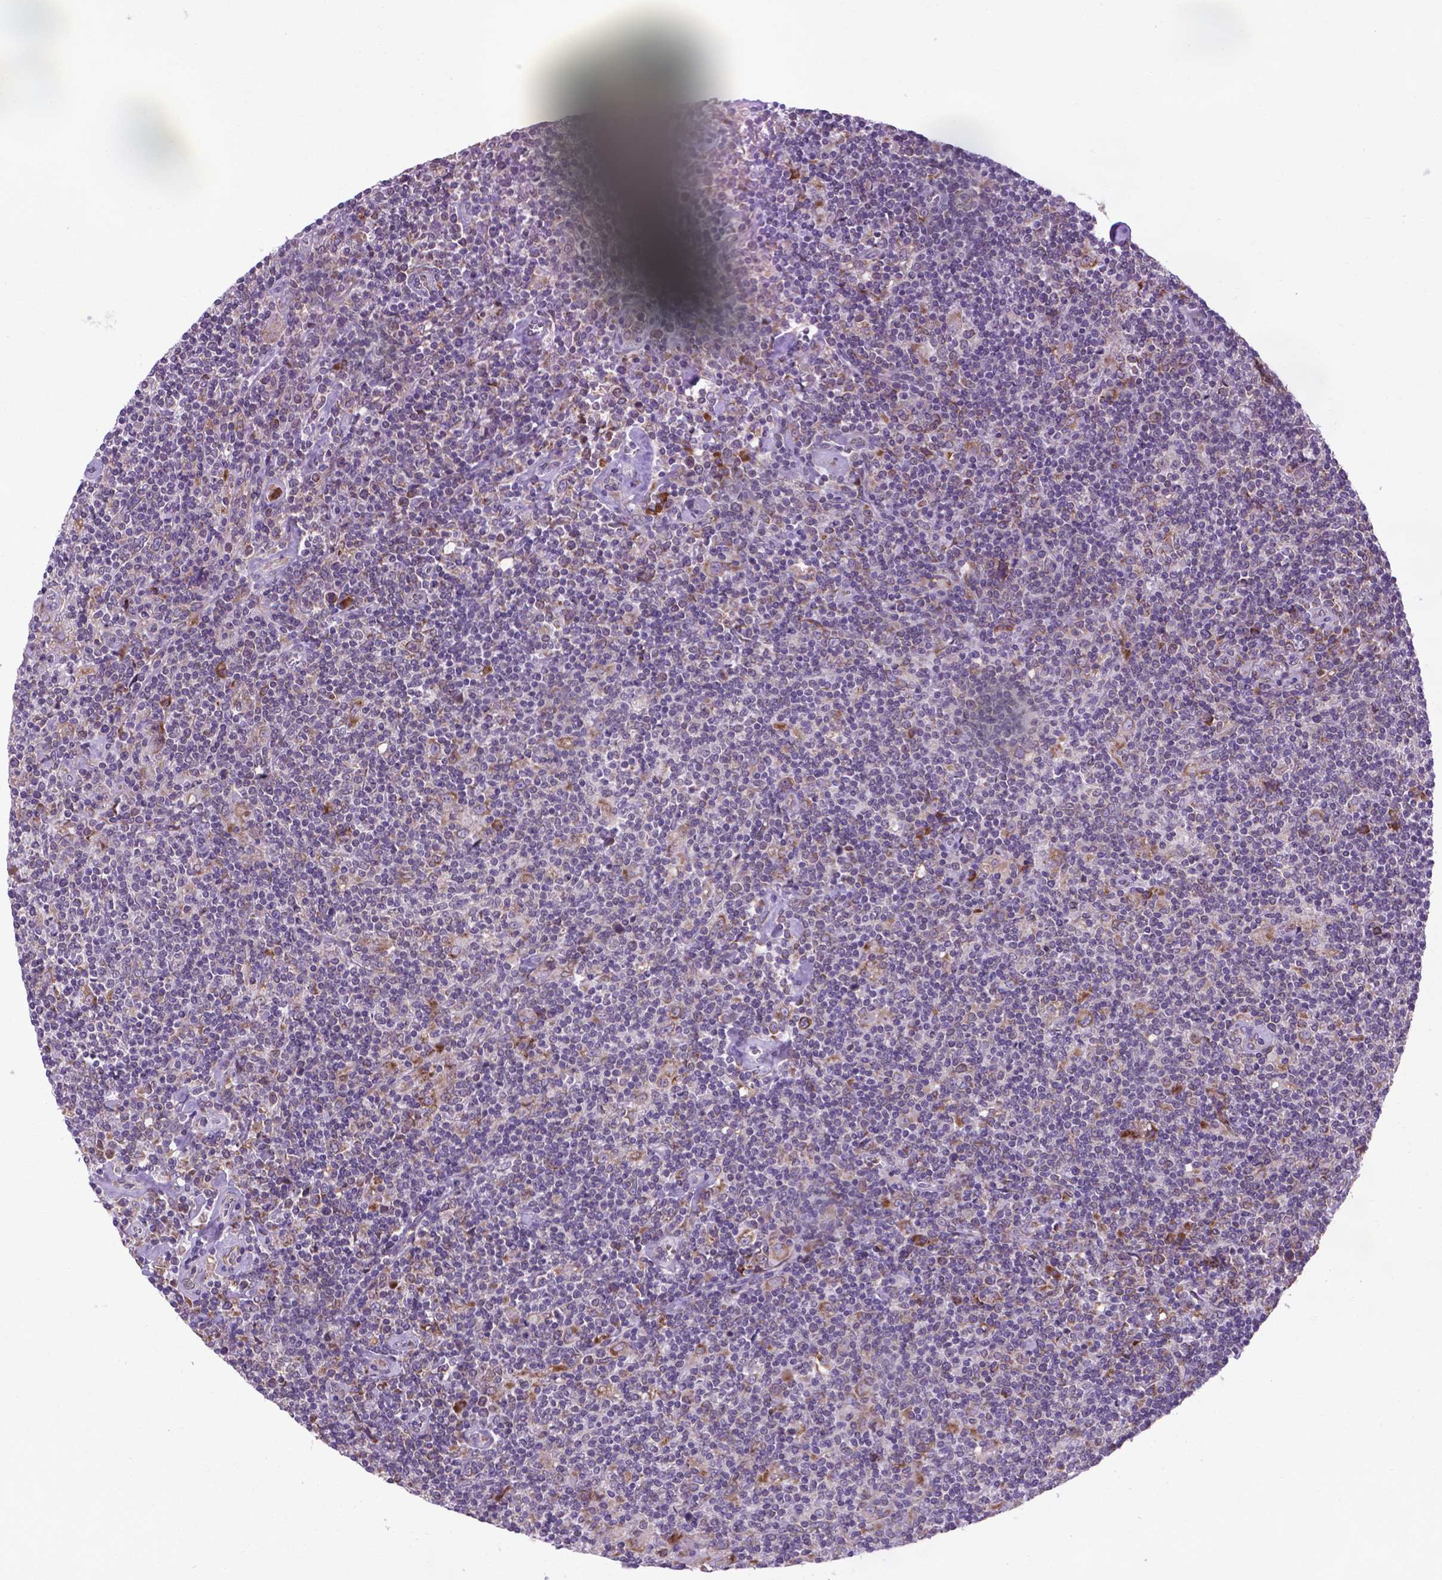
{"staining": {"intensity": "weak", "quantity": ">75%", "location": "cytoplasmic/membranous"}, "tissue": "lymphoma", "cell_type": "Tumor cells", "image_type": "cancer", "snomed": [{"axis": "morphology", "description": "Hodgkin's disease, NOS"}, {"axis": "topography", "description": "Lymph node"}], "caption": "A brown stain shows weak cytoplasmic/membranous expression of a protein in human lymphoma tumor cells. (DAB (3,3'-diaminobenzidine) IHC, brown staining for protein, blue staining for nuclei).", "gene": "WDR83OS", "patient": {"sex": "male", "age": 40}}